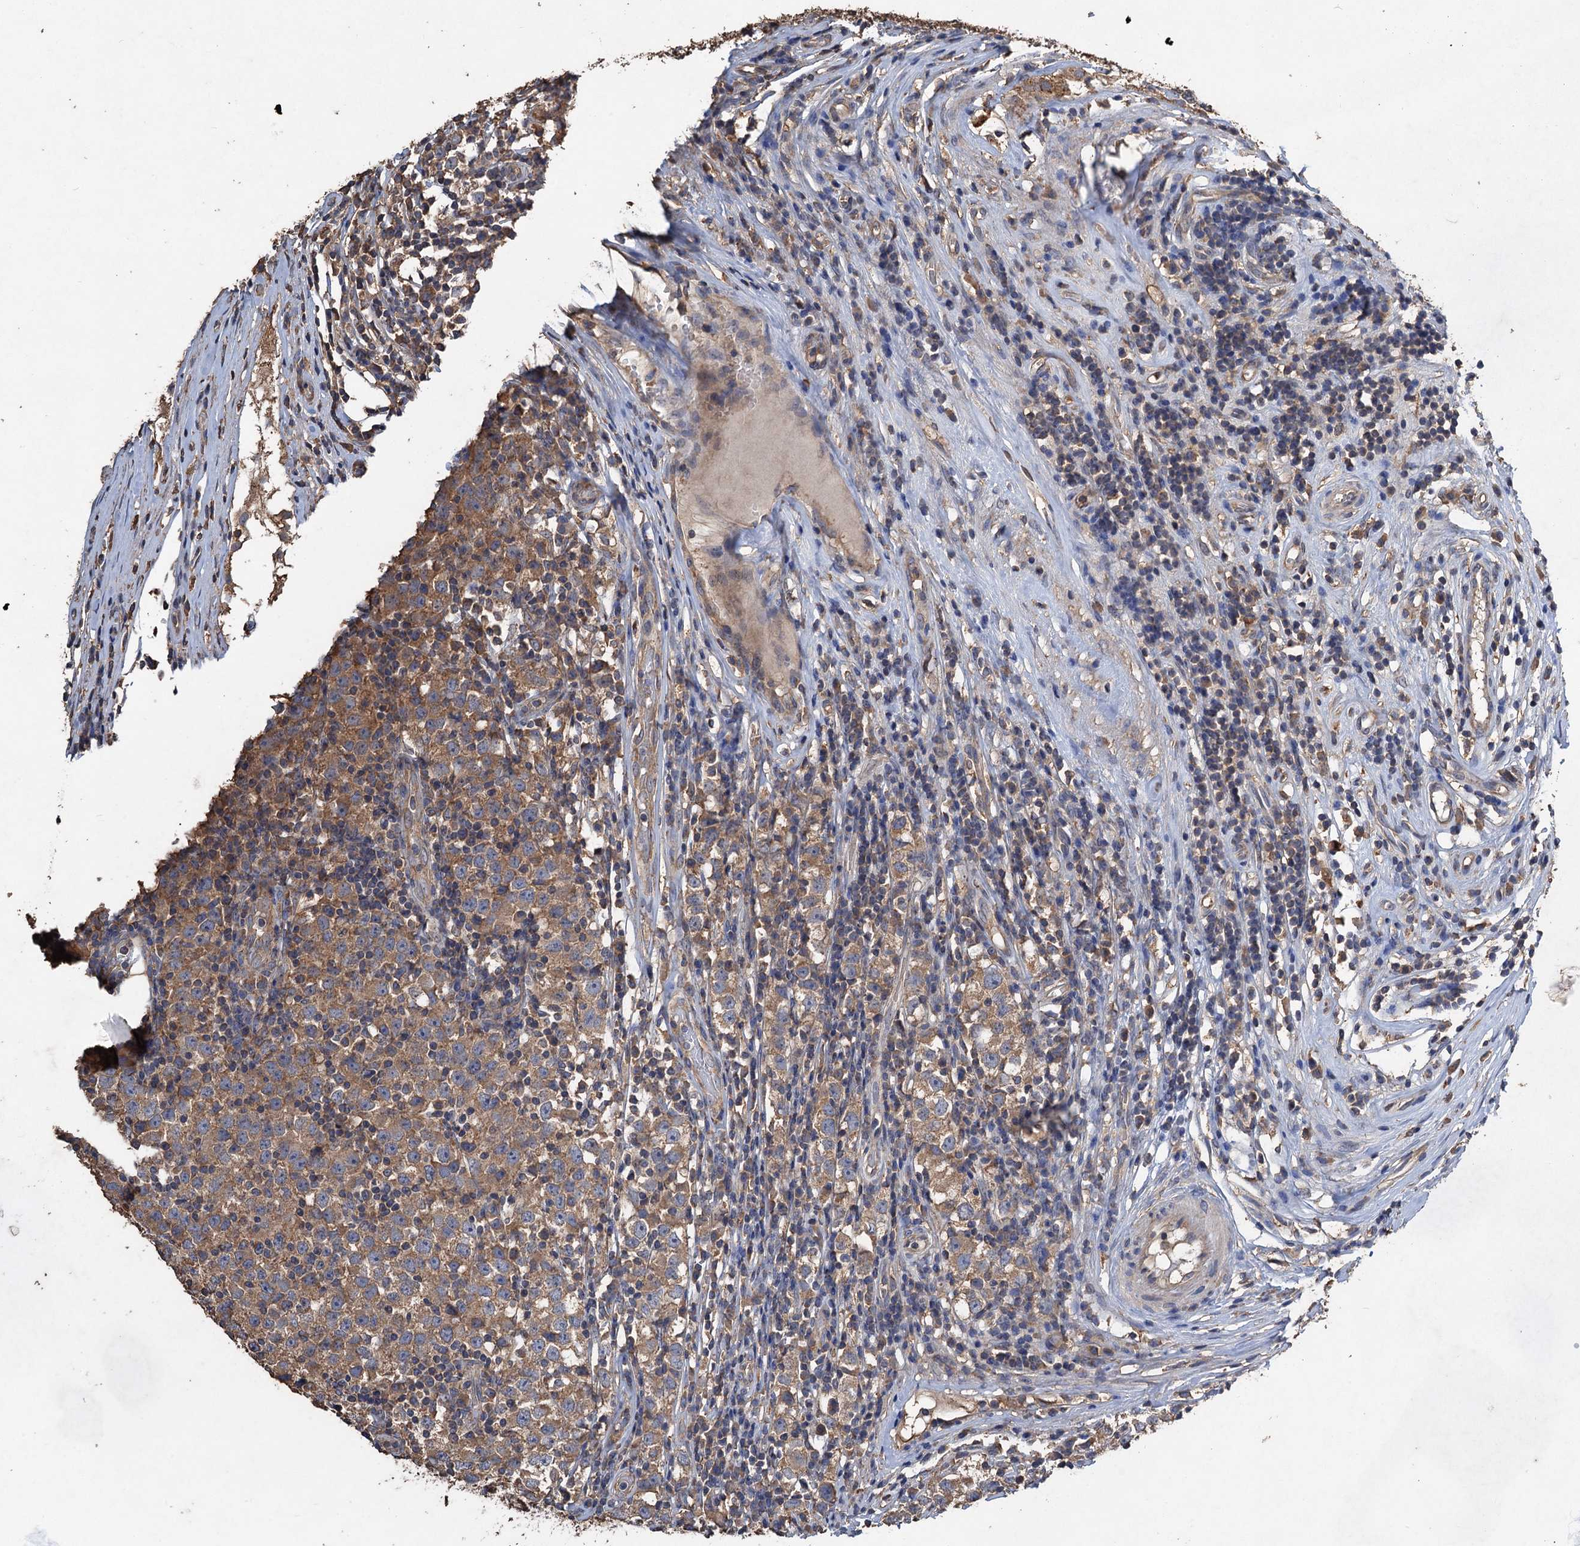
{"staining": {"intensity": "moderate", "quantity": ">75%", "location": "cytoplasmic/membranous"}, "tissue": "testis cancer", "cell_type": "Tumor cells", "image_type": "cancer", "snomed": [{"axis": "morphology", "description": "Seminoma, NOS"}, {"axis": "topography", "description": "Testis"}], "caption": "This is a photomicrograph of IHC staining of seminoma (testis), which shows moderate staining in the cytoplasmic/membranous of tumor cells.", "gene": "SCUBE3", "patient": {"sex": "male", "age": 65}}